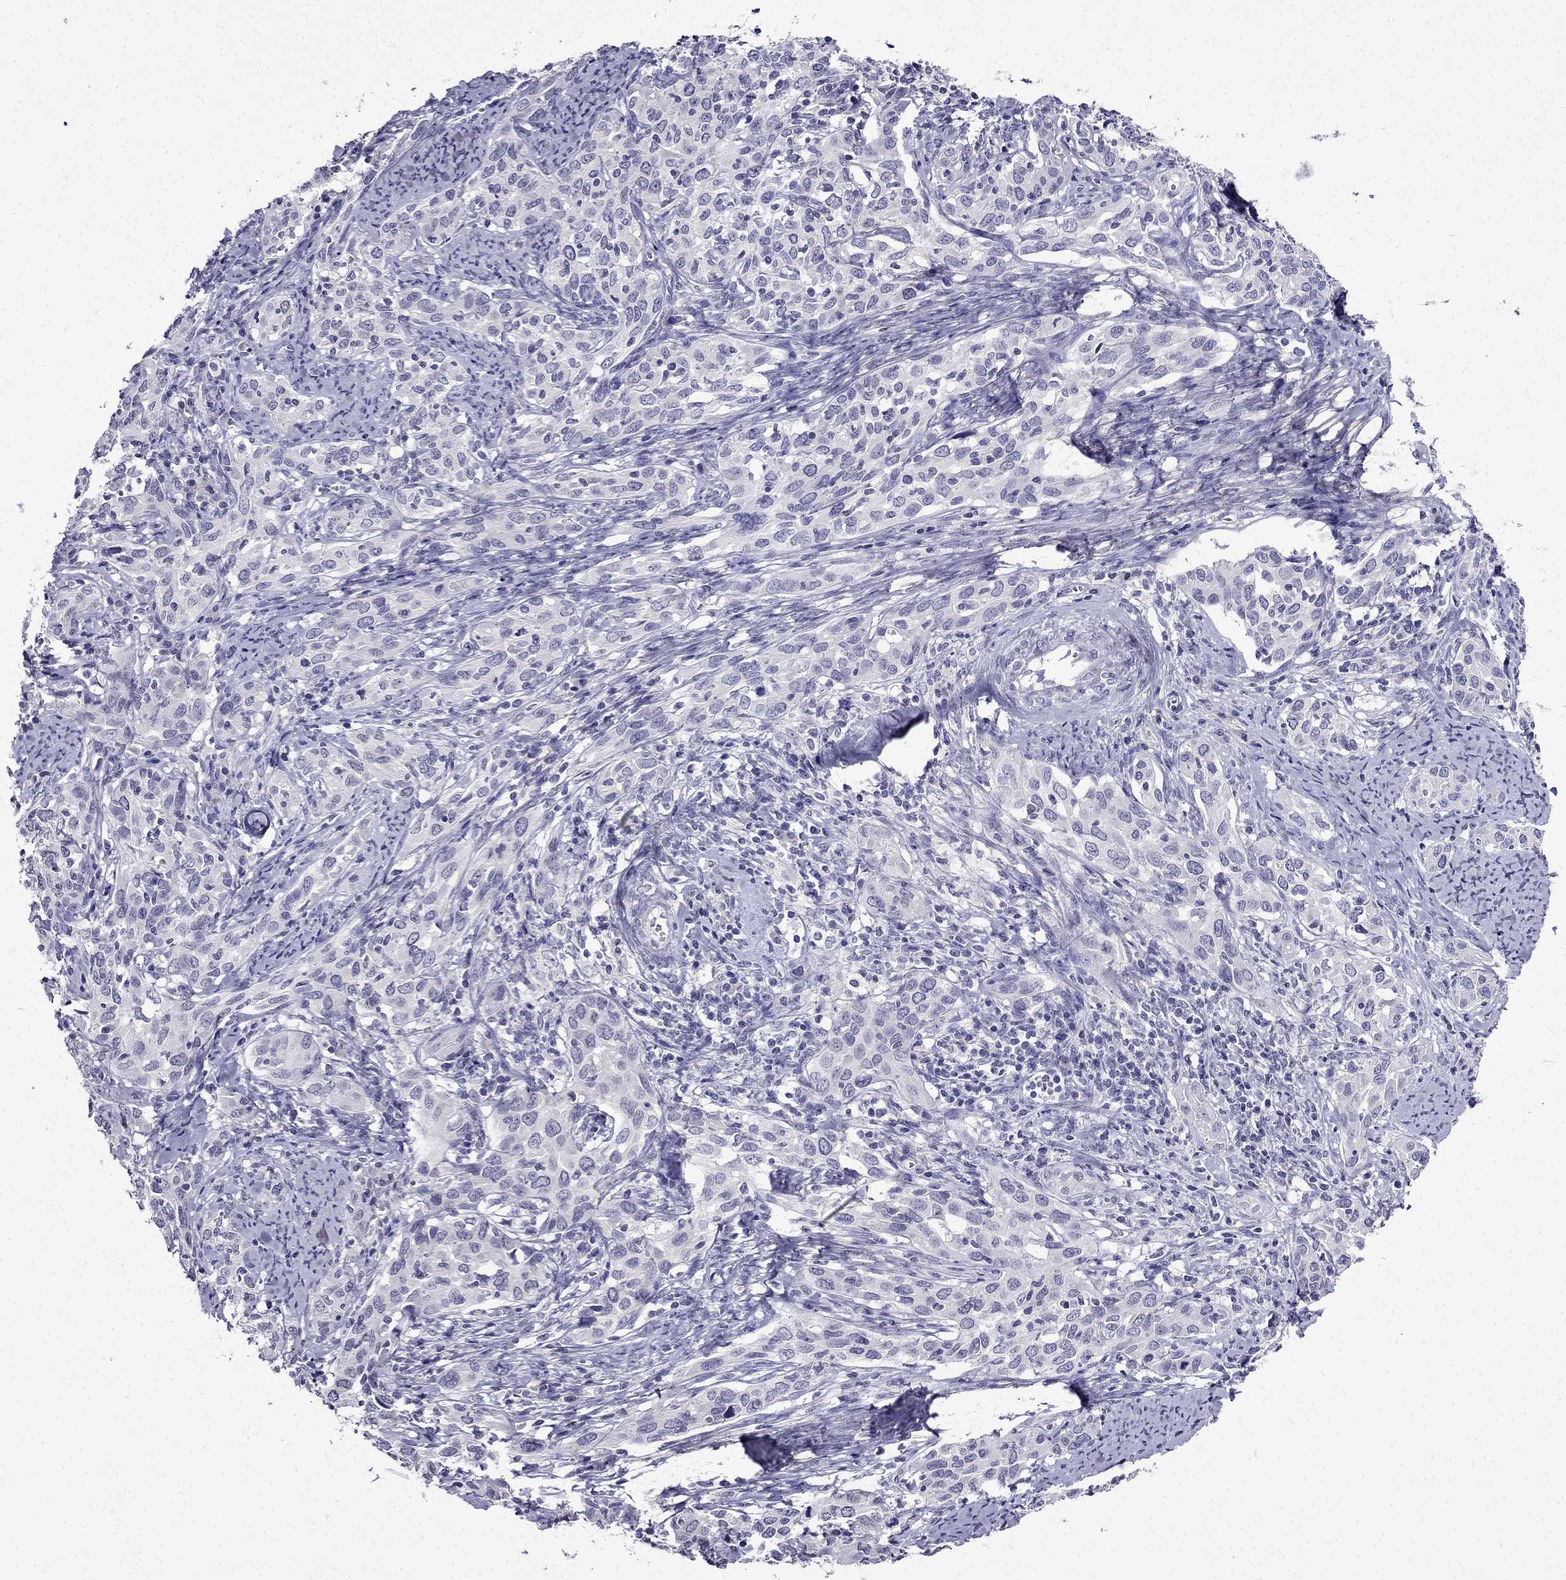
{"staining": {"intensity": "negative", "quantity": "none", "location": "none"}, "tissue": "cervical cancer", "cell_type": "Tumor cells", "image_type": "cancer", "snomed": [{"axis": "morphology", "description": "Squamous cell carcinoma, NOS"}, {"axis": "topography", "description": "Cervix"}], "caption": "IHC of squamous cell carcinoma (cervical) reveals no staining in tumor cells.", "gene": "DNAH17", "patient": {"sex": "female", "age": 51}}